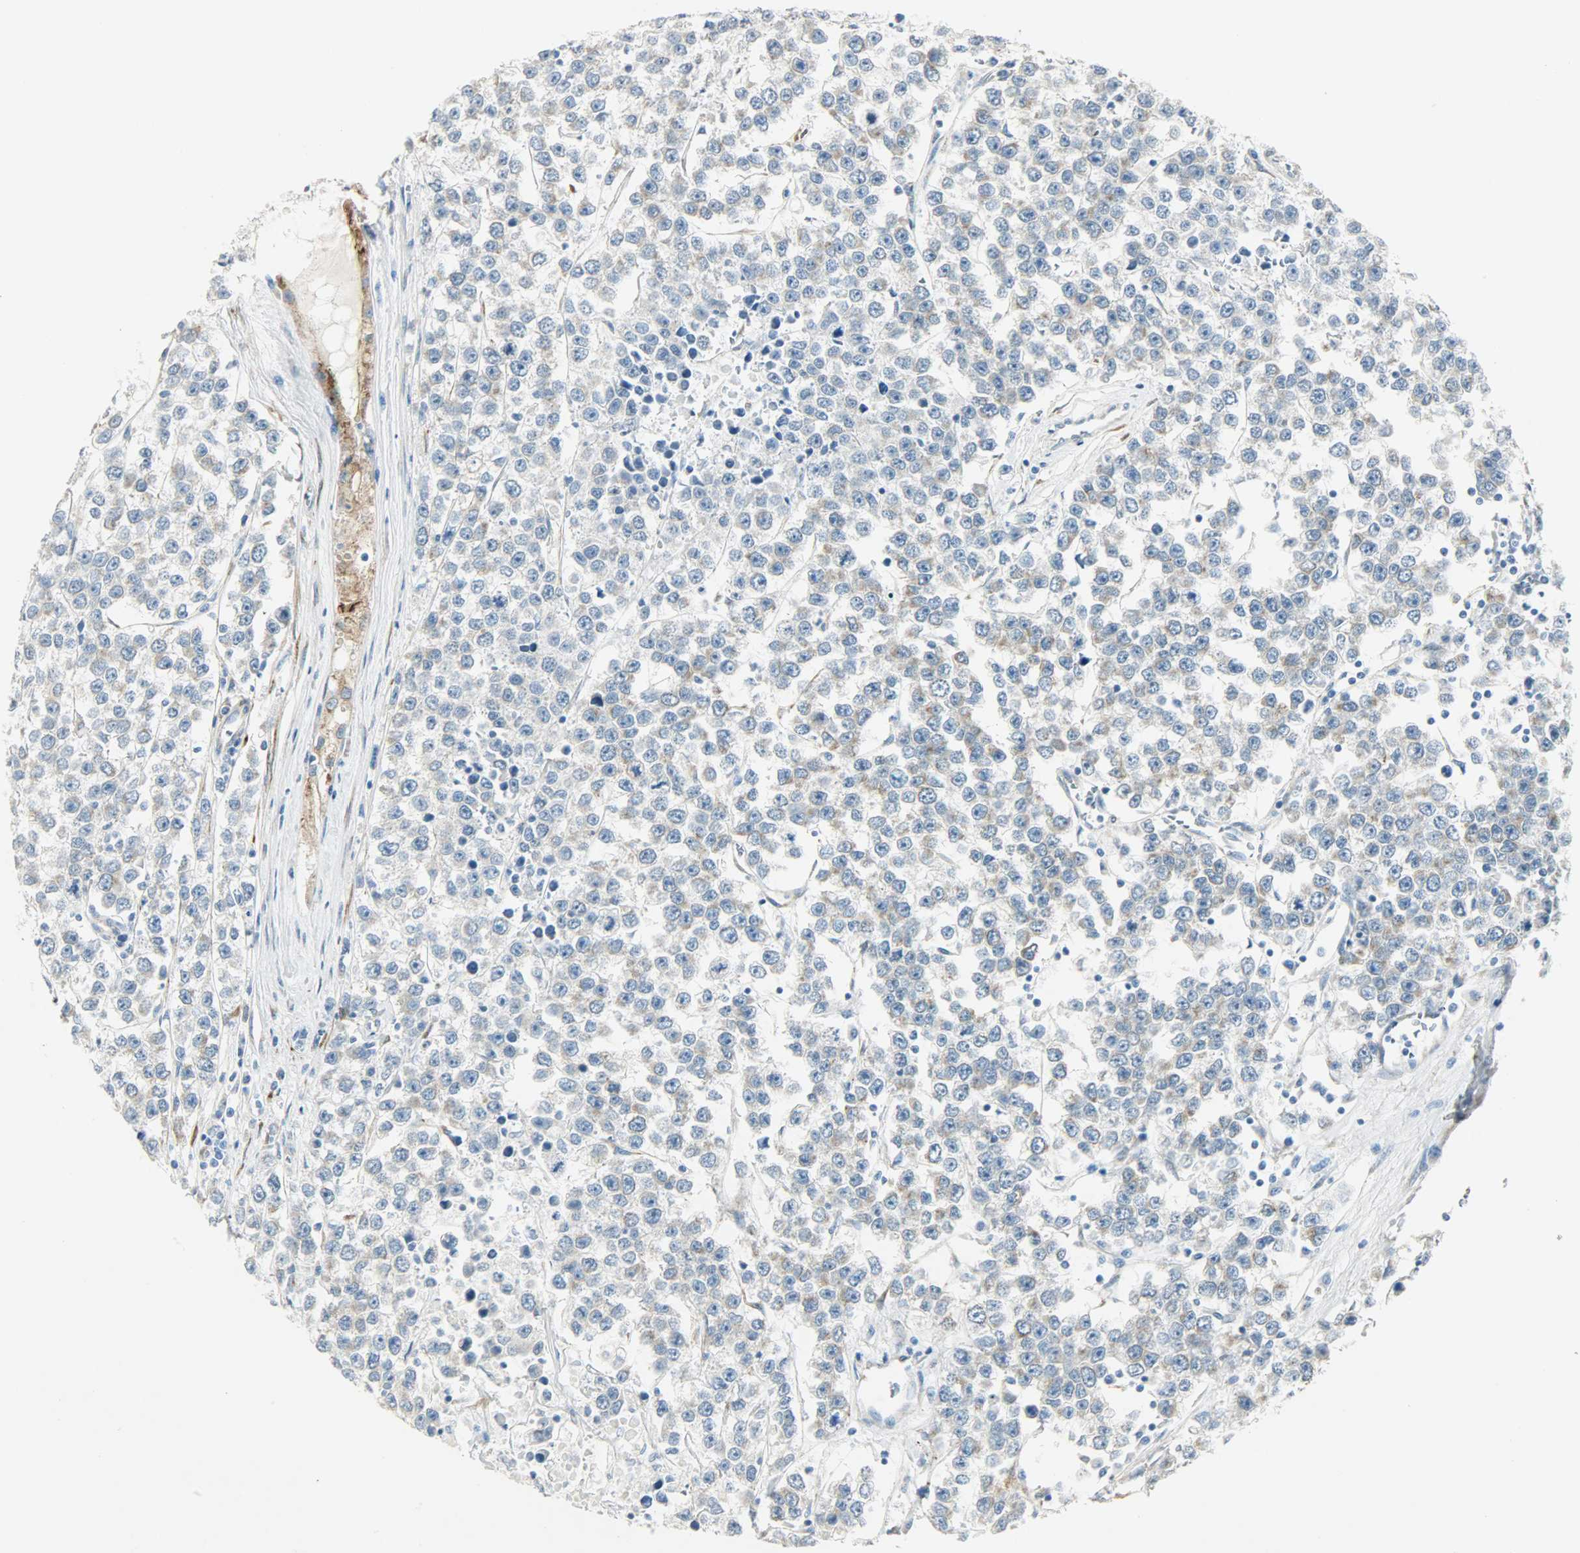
{"staining": {"intensity": "moderate", "quantity": "<25%", "location": "cytoplasmic/membranous"}, "tissue": "testis cancer", "cell_type": "Tumor cells", "image_type": "cancer", "snomed": [{"axis": "morphology", "description": "Seminoma, NOS"}, {"axis": "morphology", "description": "Carcinoma, Embryonal, NOS"}, {"axis": "topography", "description": "Testis"}], "caption": "Immunohistochemistry (IHC) of testis cancer (seminoma) reveals low levels of moderate cytoplasmic/membranous positivity in about <25% of tumor cells.", "gene": "PKD2", "patient": {"sex": "male", "age": 52}}